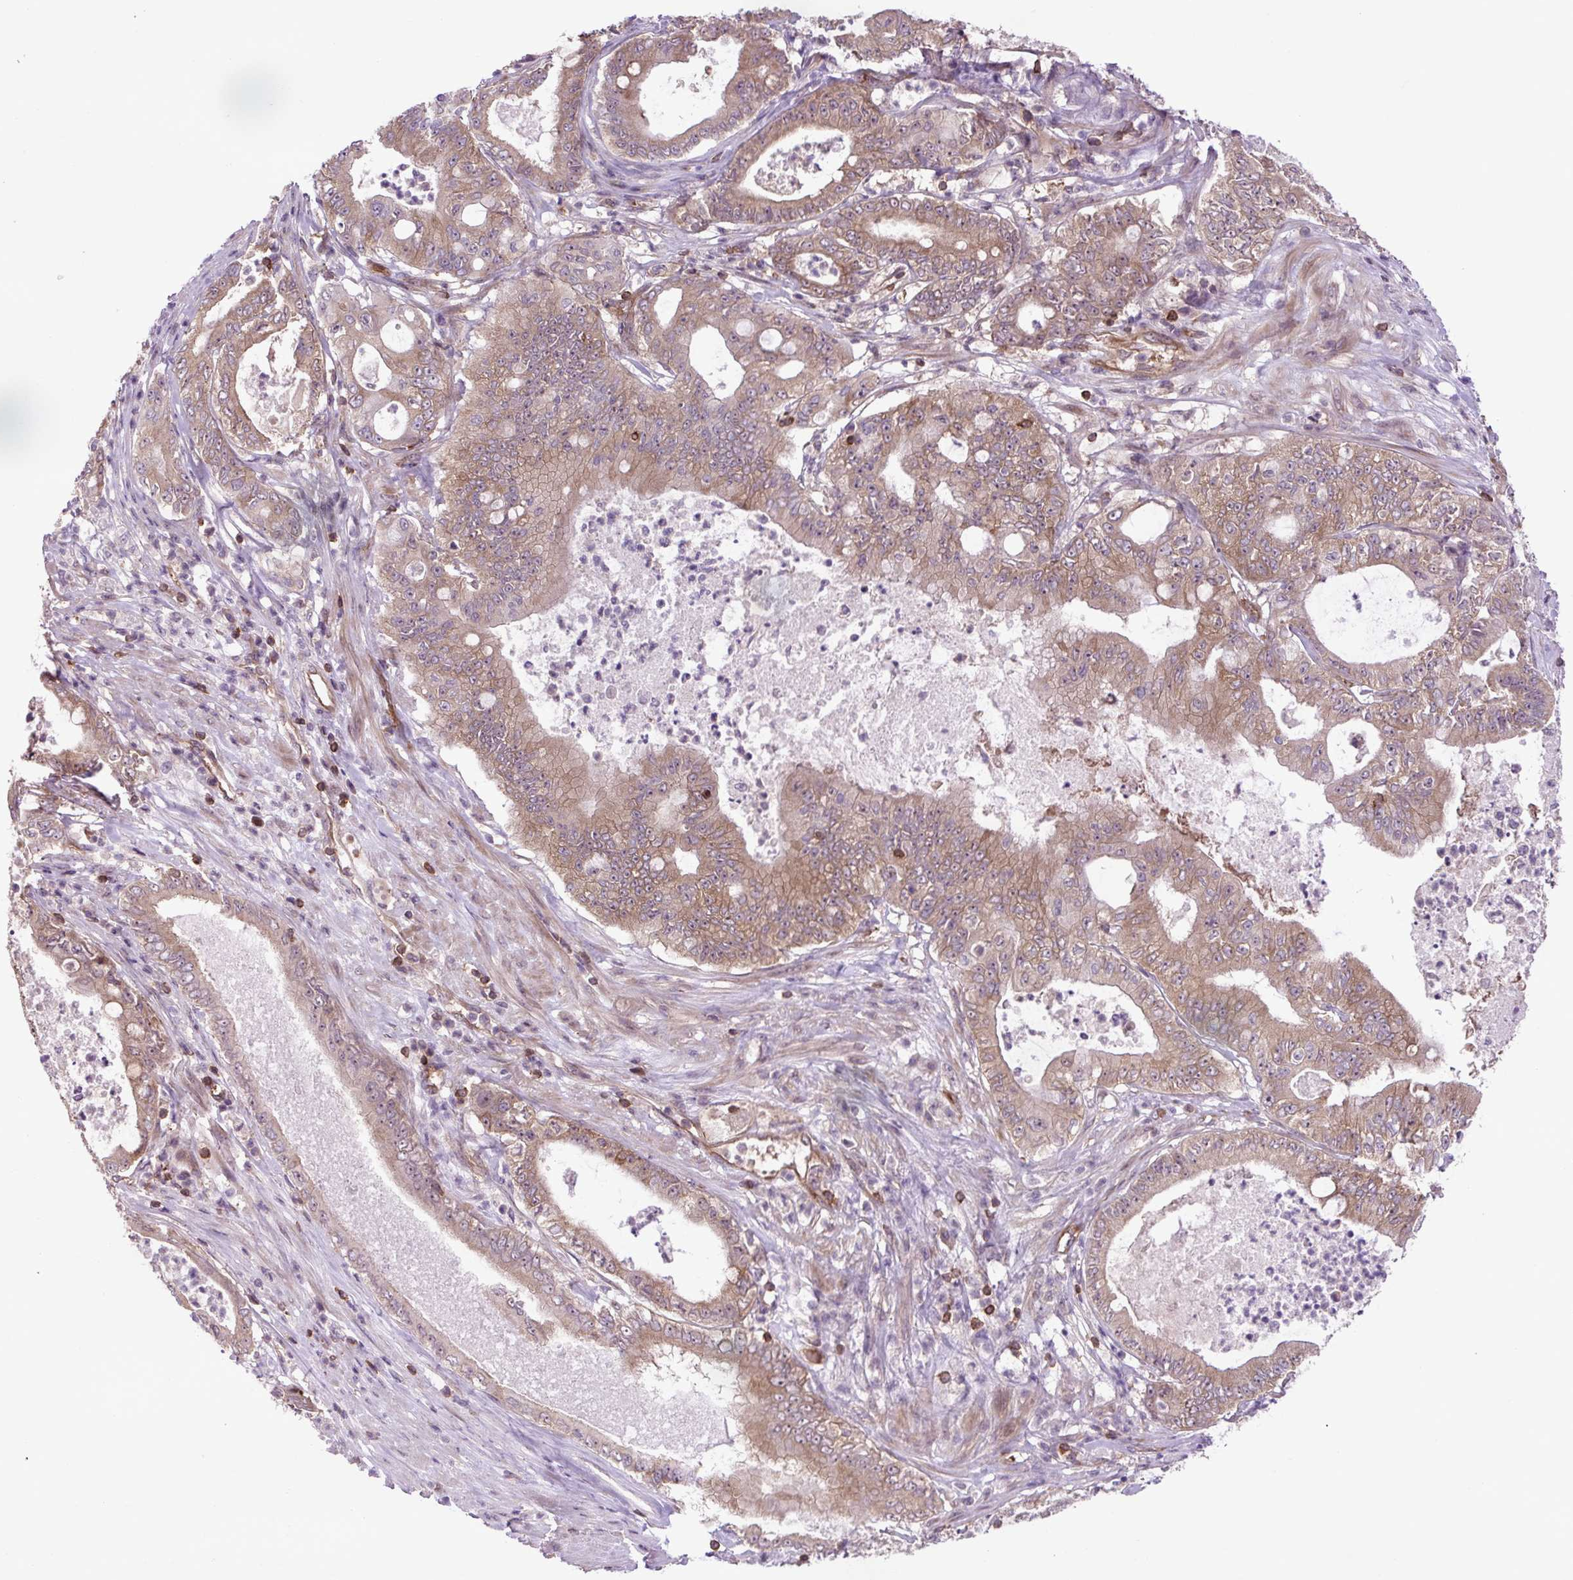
{"staining": {"intensity": "moderate", "quantity": ">75%", "location": "cytoplasmic/membranous,nuclear"}, "tissue": "pancreatic cancer", "cell_type": "Tumor cells", "image_type": "cancer", "snomed": [{"axis": "morphology", "description": "Adenocarcinoma, NOS"}, {"axis": "topography", "description": "Pancreas"}], "caption": "DAB immunohistochemical staining of human pancreatic adenocarcinoma shows moderate cytoplasmic/membranous and nuclear protein expression in about >75% of tumor cells.", "gene": "PLCG1", "patient": {"sex": "male", "age": 71}}